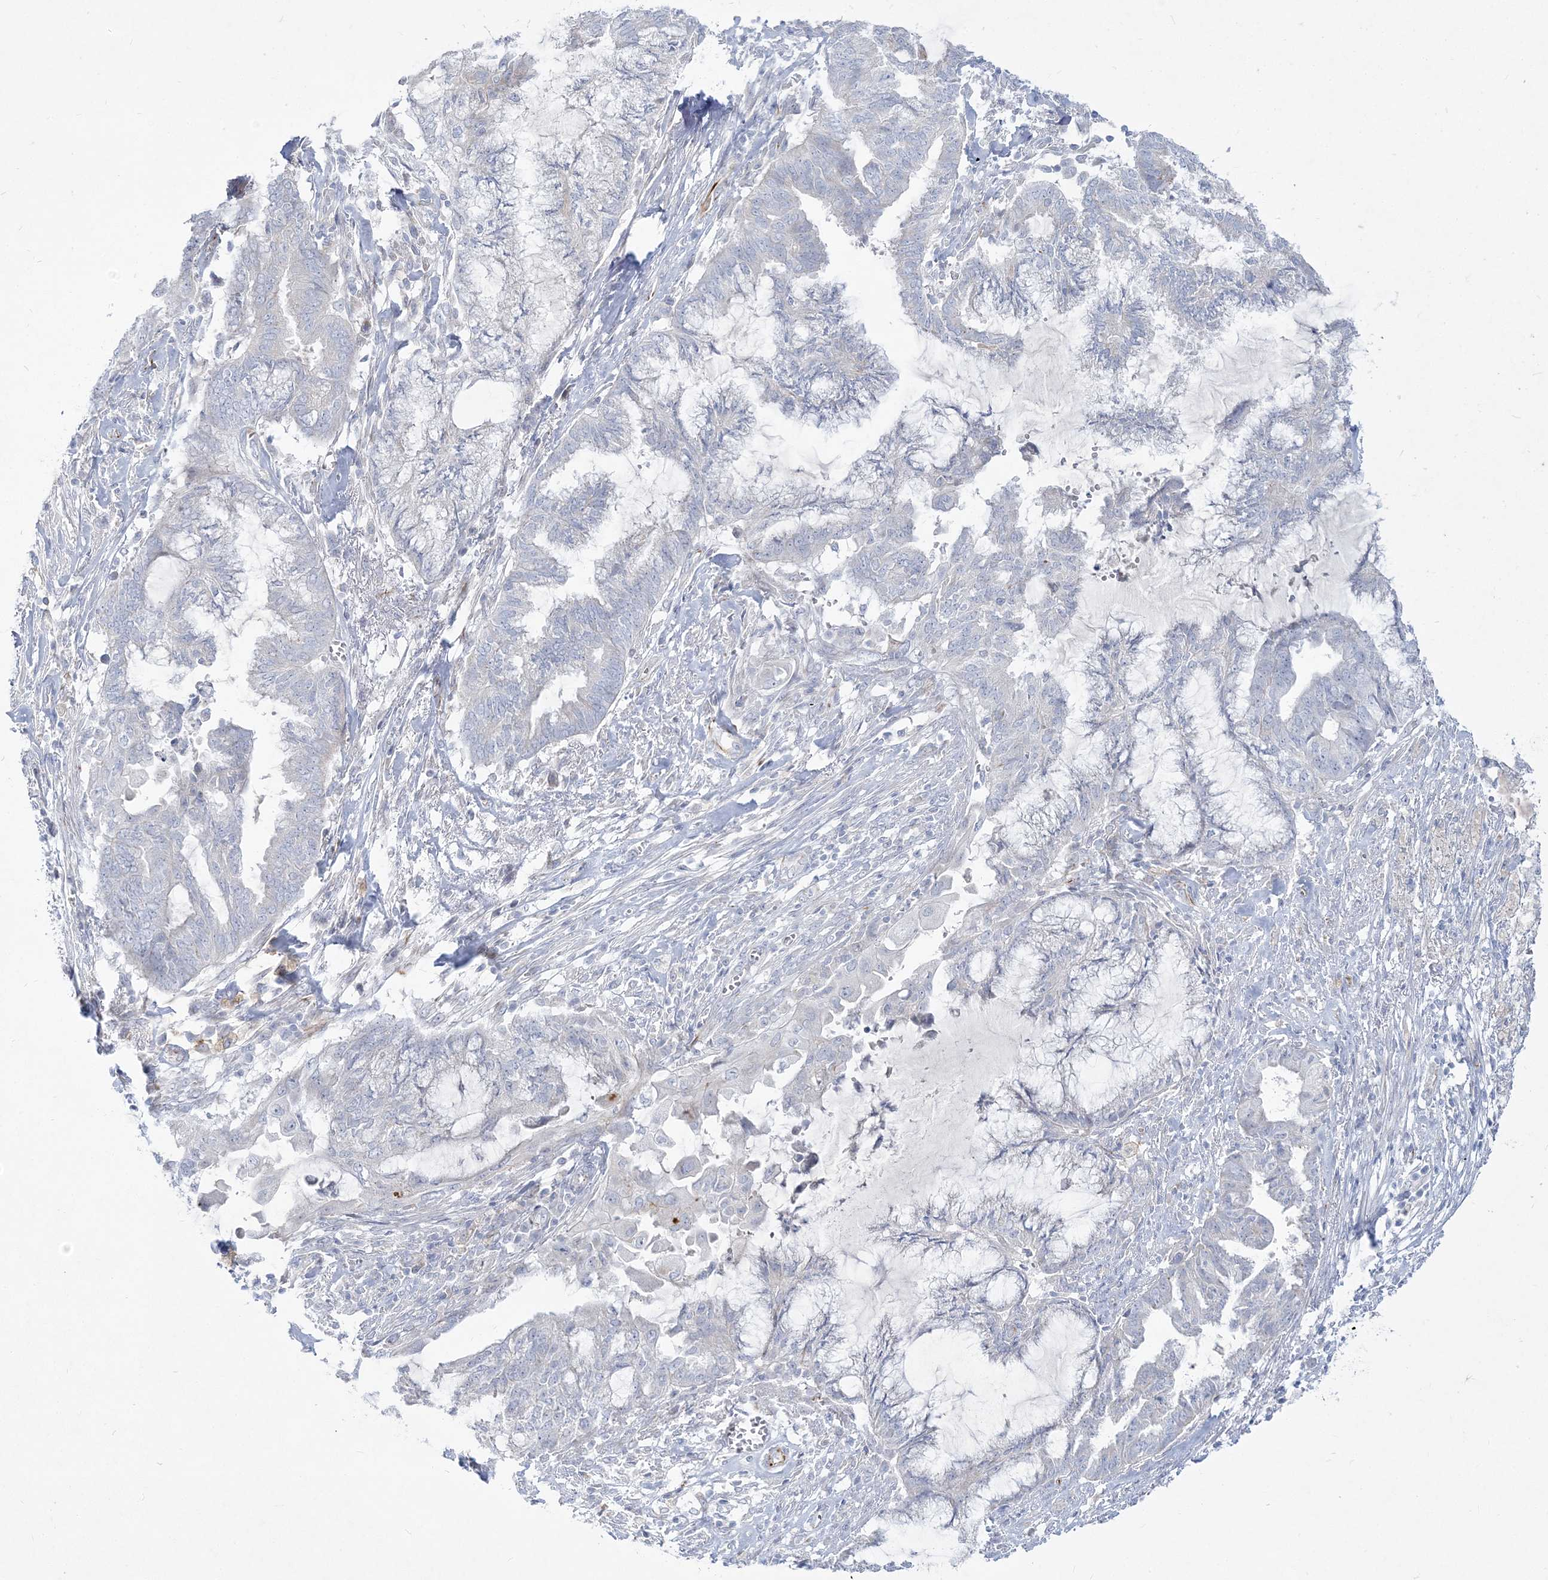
{"staining": {"intensity": "negative", "quantity": "none", "location": "none"}, "tissue": "endometrial cancer", "cell_type": "Tumor cells", "image_type": "cancer", "snomed": [{"axis": "morphology", "description": "Adenocarcinoma, NOS"}, {"axis": "topography", "description": "Endometrium"}], "caption": "Tumor cells are negative for brown protein staining in endometrial cancer.", "gene": "GPAT2", "patient": {"sex": "female", "age": 86}}